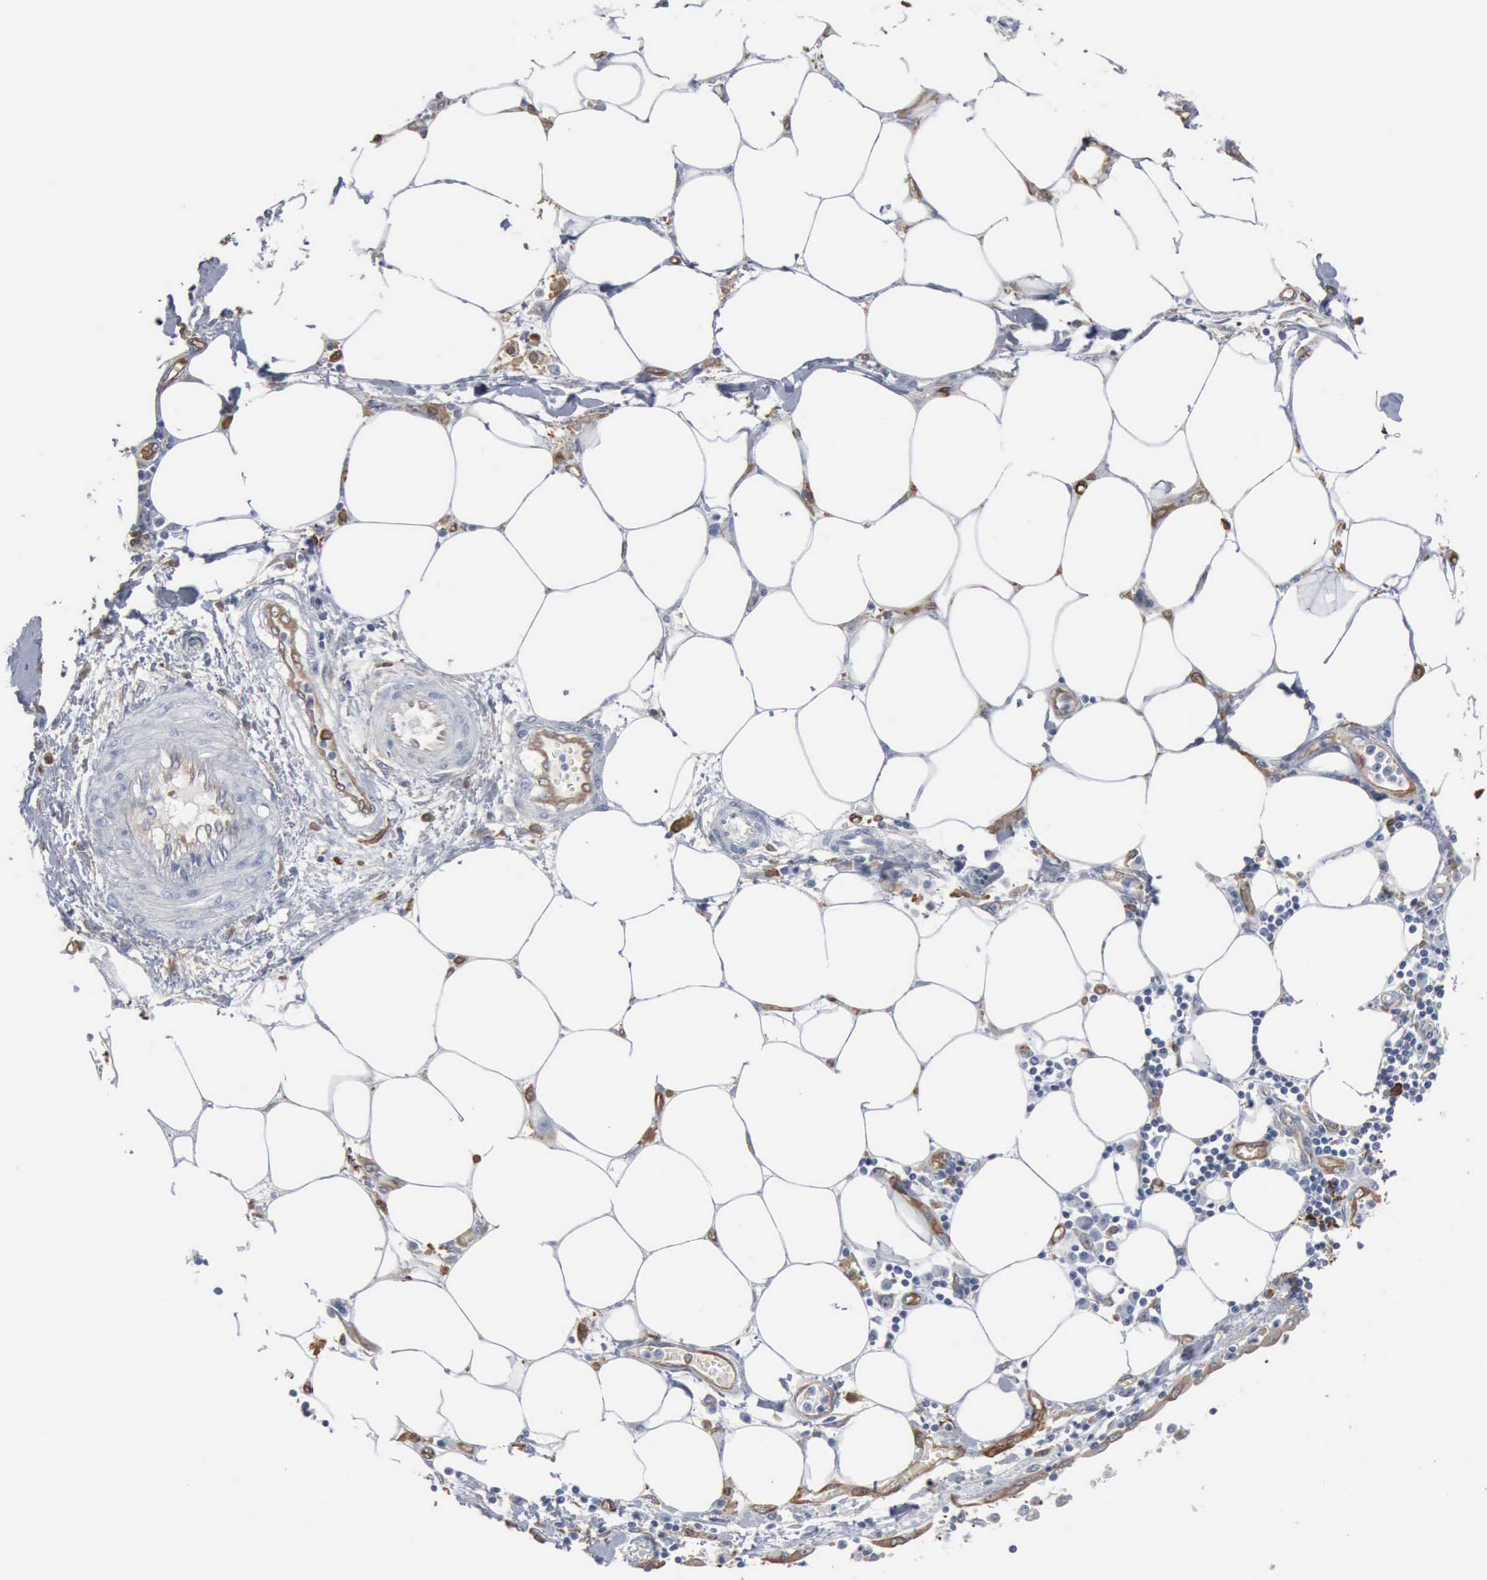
{"staining": {"intensity": "negative", "quantity": "none", "location": "none"}, "tissue": "pancreatic cancer", "cell_type": "Tumor cells", "image_type": "cancer", "snomed": [{"axis": "morphology", "description": "Adenocarcinoma, NOS"}, {"axis": "topography", "description": "Pancreas"}, {"axis": "topography", "description": "Stomach, upper"}], "caption": "Adenocarcinoma (pancreatic) was stained to show a protein in brown. There is no significant positivity in tumor cells.", "gene": "FSCN1", "patient": {"sex": "male", "age": 77}}